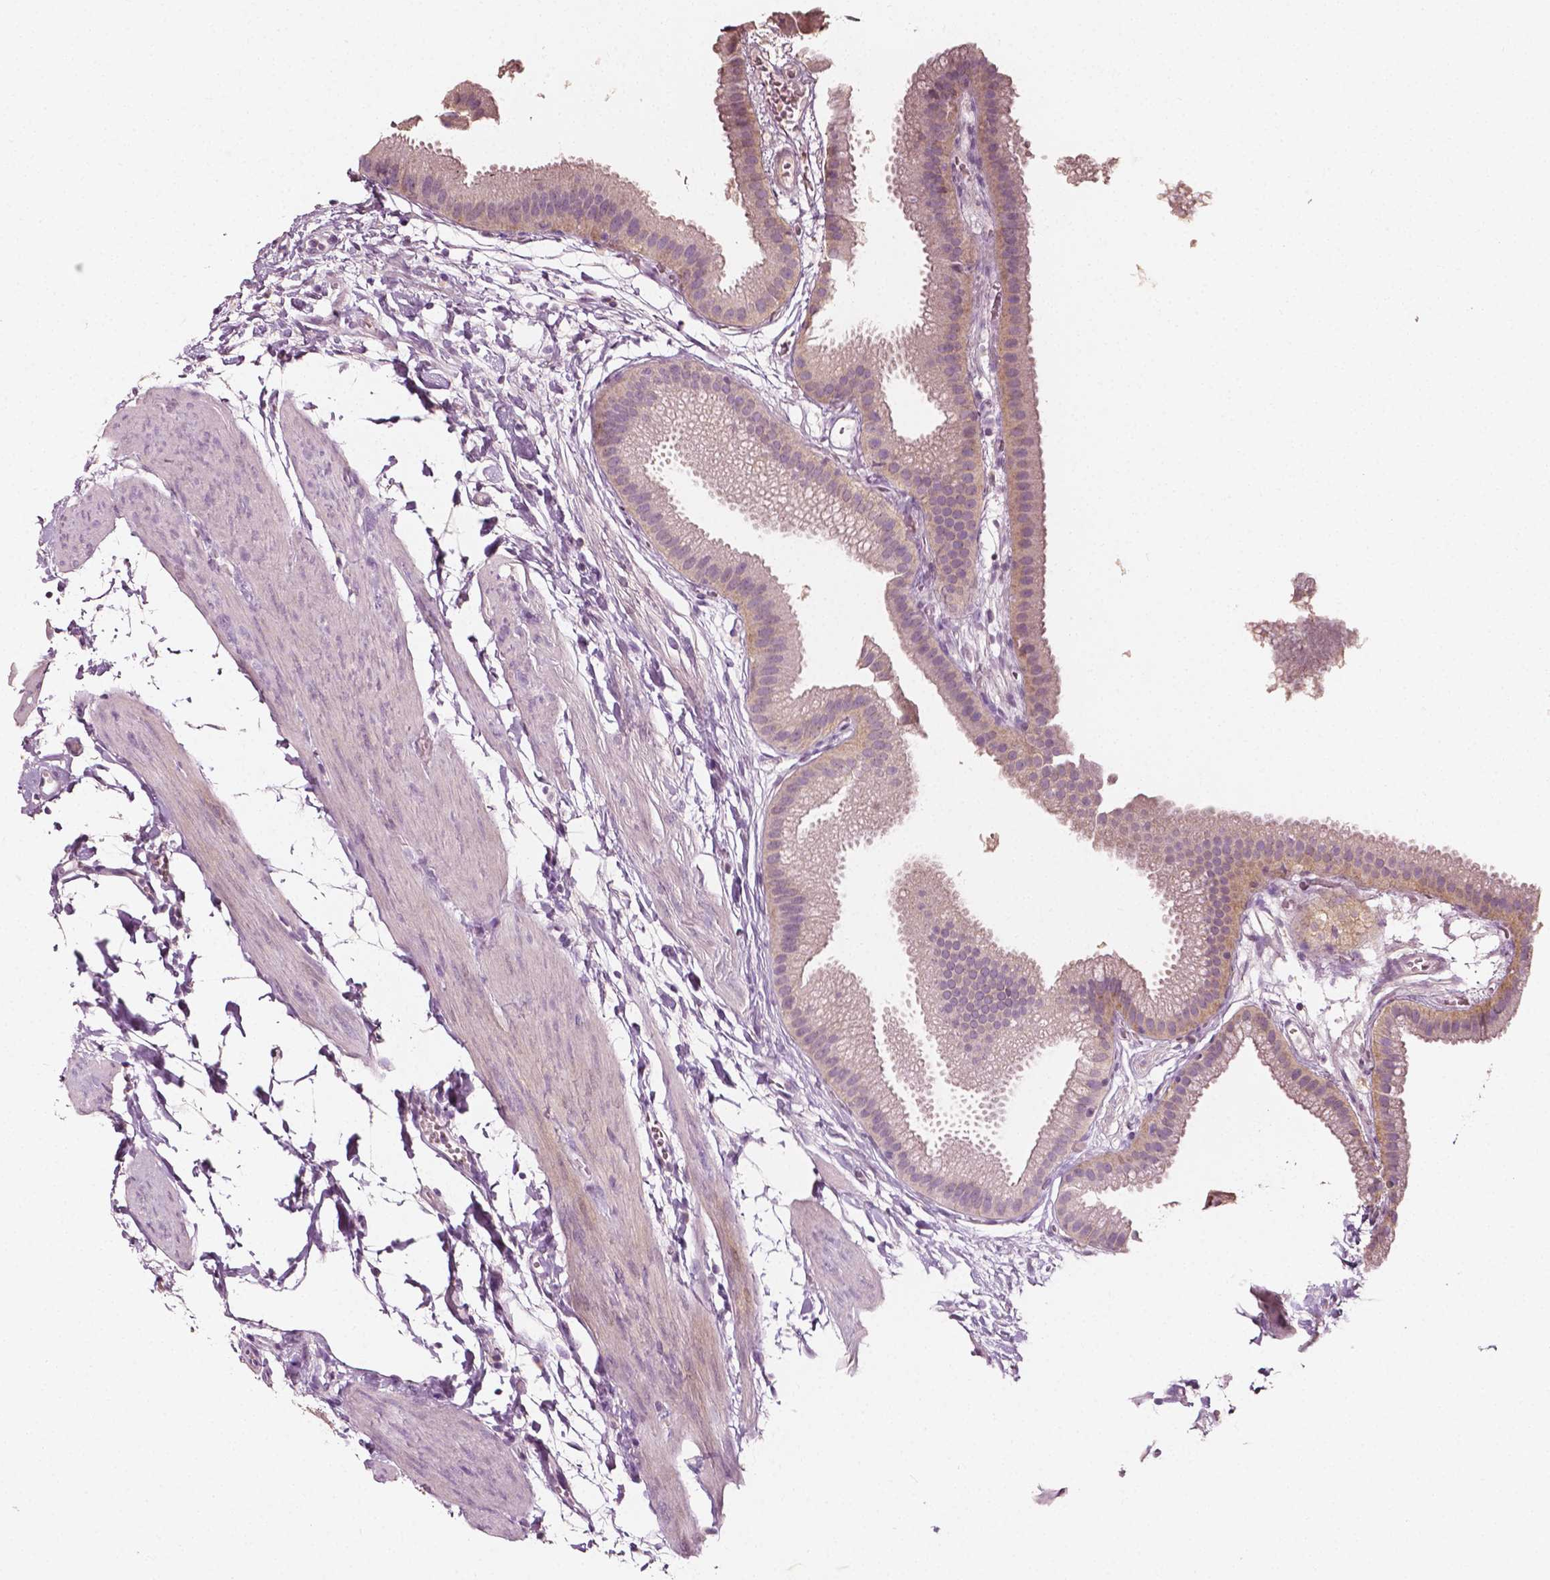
{"staining": {"intensity": "weak", "quantity": "<25%", "location": "cytoplasmic/membranous"}, "tissue": "gallbladder", "cell_type": "Glandular cells", "image_type": "normal", "snomed": [{"axis": "morphology", "description": "Normal tissue, NOS"}, {"axis": "topography", "description": "Gallbladder"}], "caption": "The immunohistochemistry (IHC) histopathology image has no significant expression in glandular cells of gallbladder.", "gene": "PLA2R1", "patient": {"sex": "female", "age": 63}}